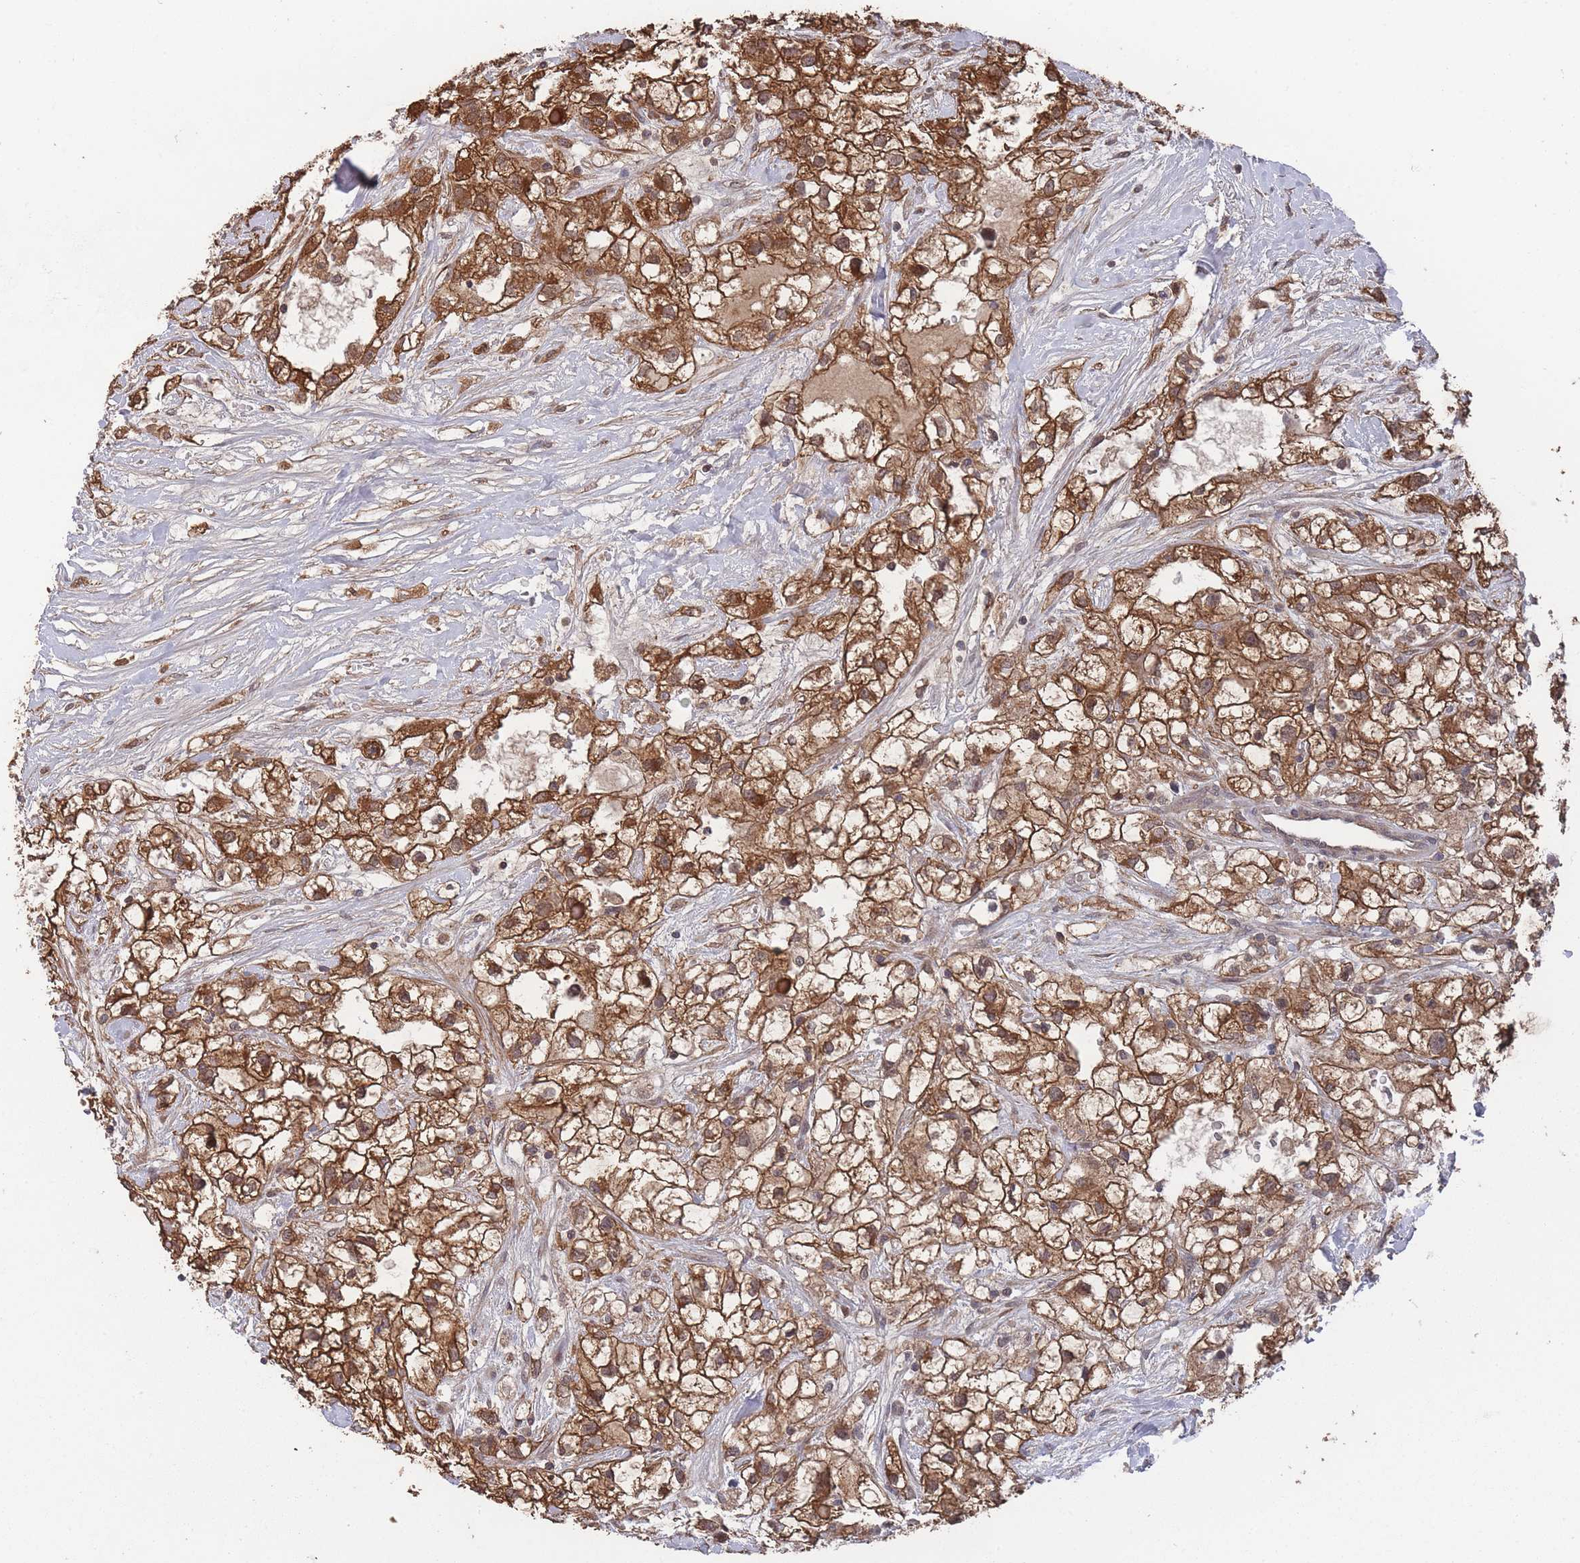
{"staining": {"intensity": "strong", "quantity": ">75%", "location": "cytoplasmic/membranous"}, "tissue": "renal cancer", "cell_type": "Tumor cells", "image_type": "cancer", "snomed": [{"axis": "morphology", "description": "Adenocarcinoma, NOS"}, {"axis": "topography", "description": "Kidney"}], "caption": "Tumor cells reveal high levels of strong cytoplasmic/membranous positivity in approximately >75% of cells in renal cancer.", "gene": "SF3B1", "patient": {"sex": "male", "age": 59}}